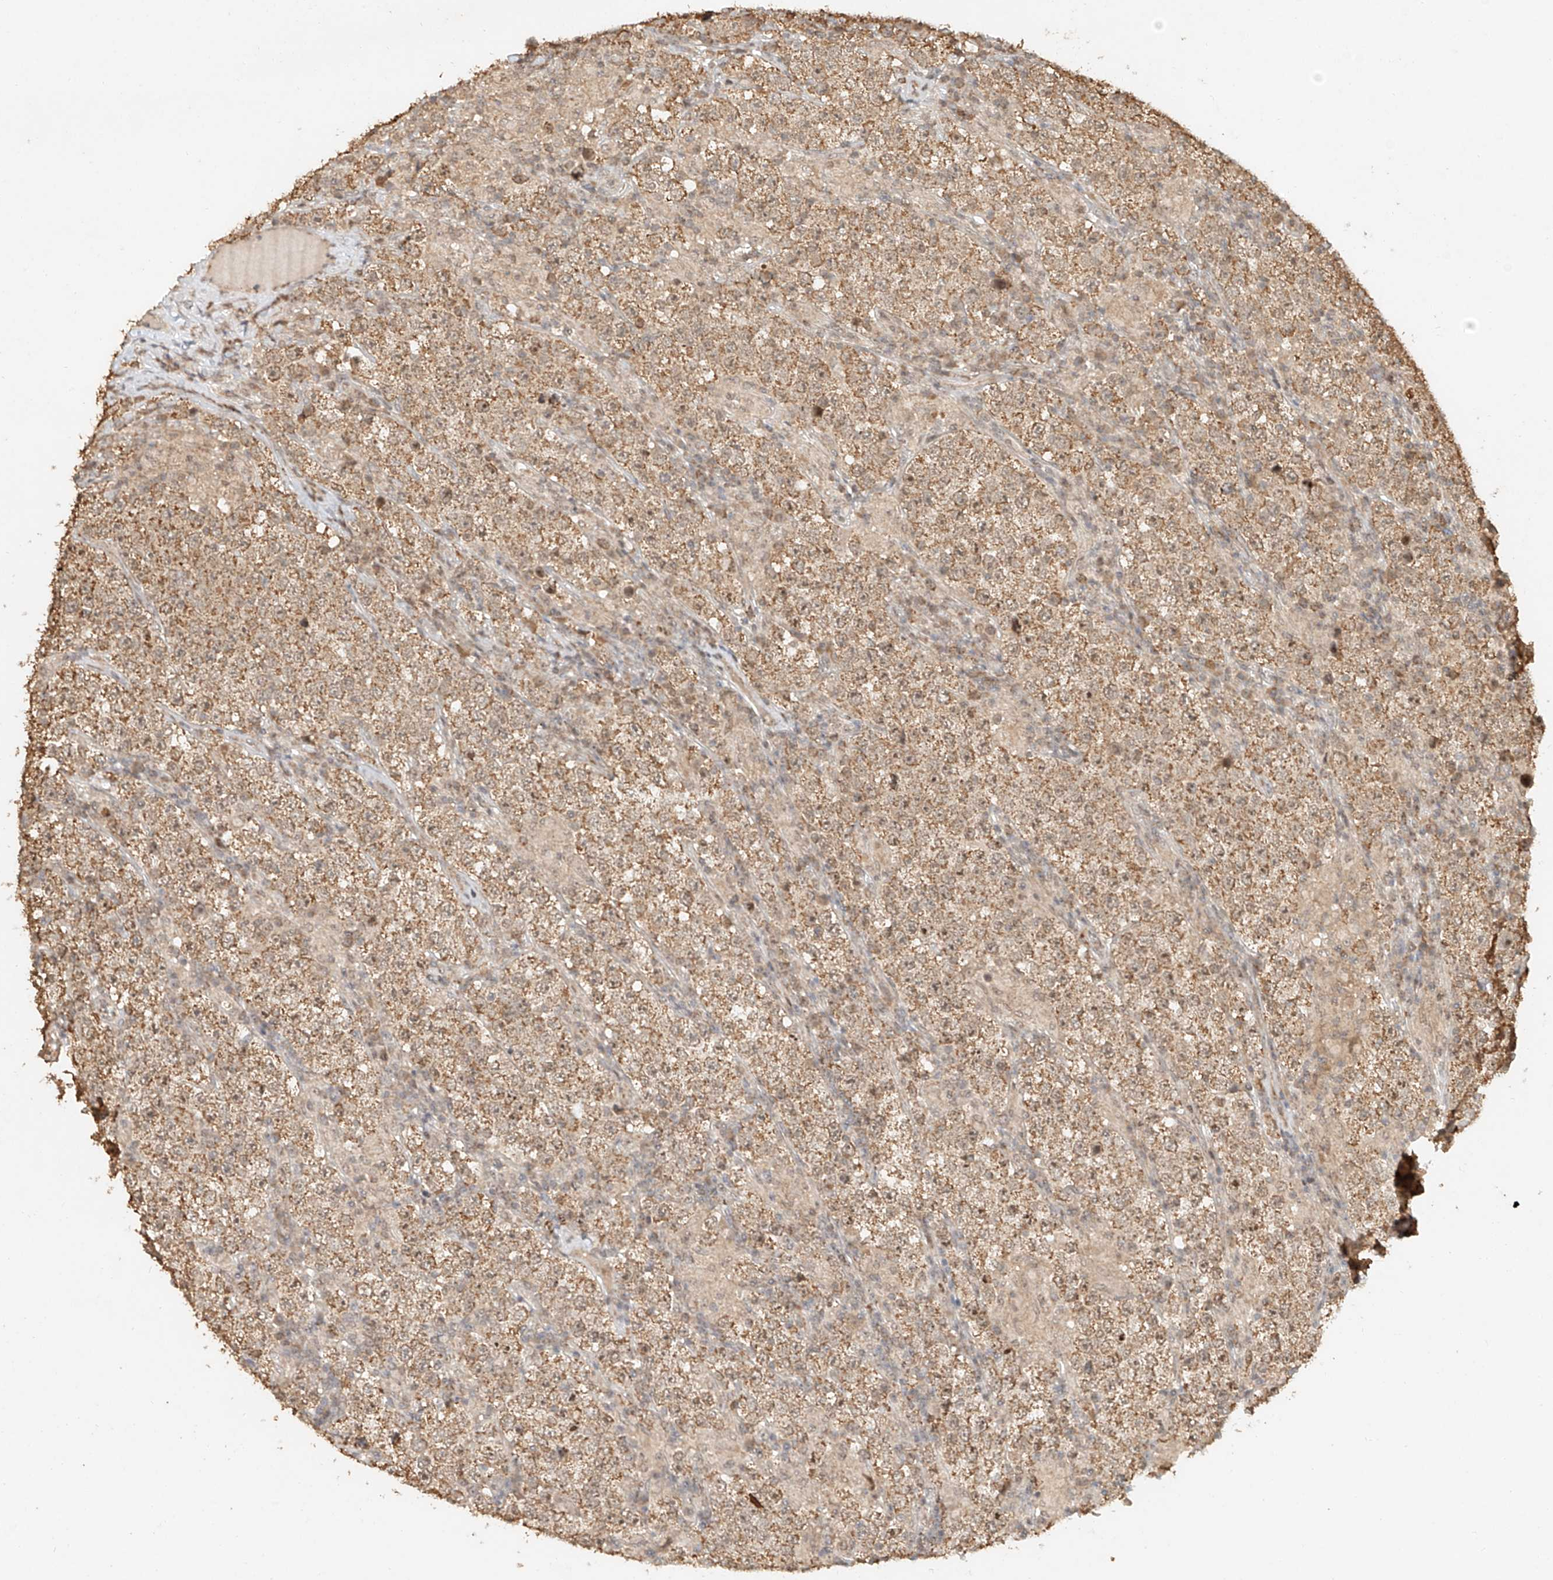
{"staining": {"intensity": "moderate", "quantity": ">75%", "location": "cytoplasmic/membranous"}, "tissue": "testis cancer", "cell_type": "Tumor cells", "image_type": "cancer", "snomed": [{"axis": "morphology", "description": "Normal tissue, NOS"}, {"axis": "morphology", "description": "Urothelial carcinoma, High grade"}, {"axis": "morphology", "description": "Seminoma, NOS"}, {"axis": "morphology", "description": "Carcinoma, Embryonal, NOS"}, {"axis": "topography", "description": "Urinary bladder"}, {"axis": "topography", "description": "Testis"}], "caption": "Urothelial carcinoma (high-grade) (testis) stained with DAB (3,3'-diaminobenzidine) IHC exhibits medium levels of moderate cytoplasmic/membranous staining in approximately >75% of tumor cells. The protein of interest is shown in brown color, while the nuclei are stained blue.", "gene": "CXorf58", "patient": {"sex": "male", "age": 41}}